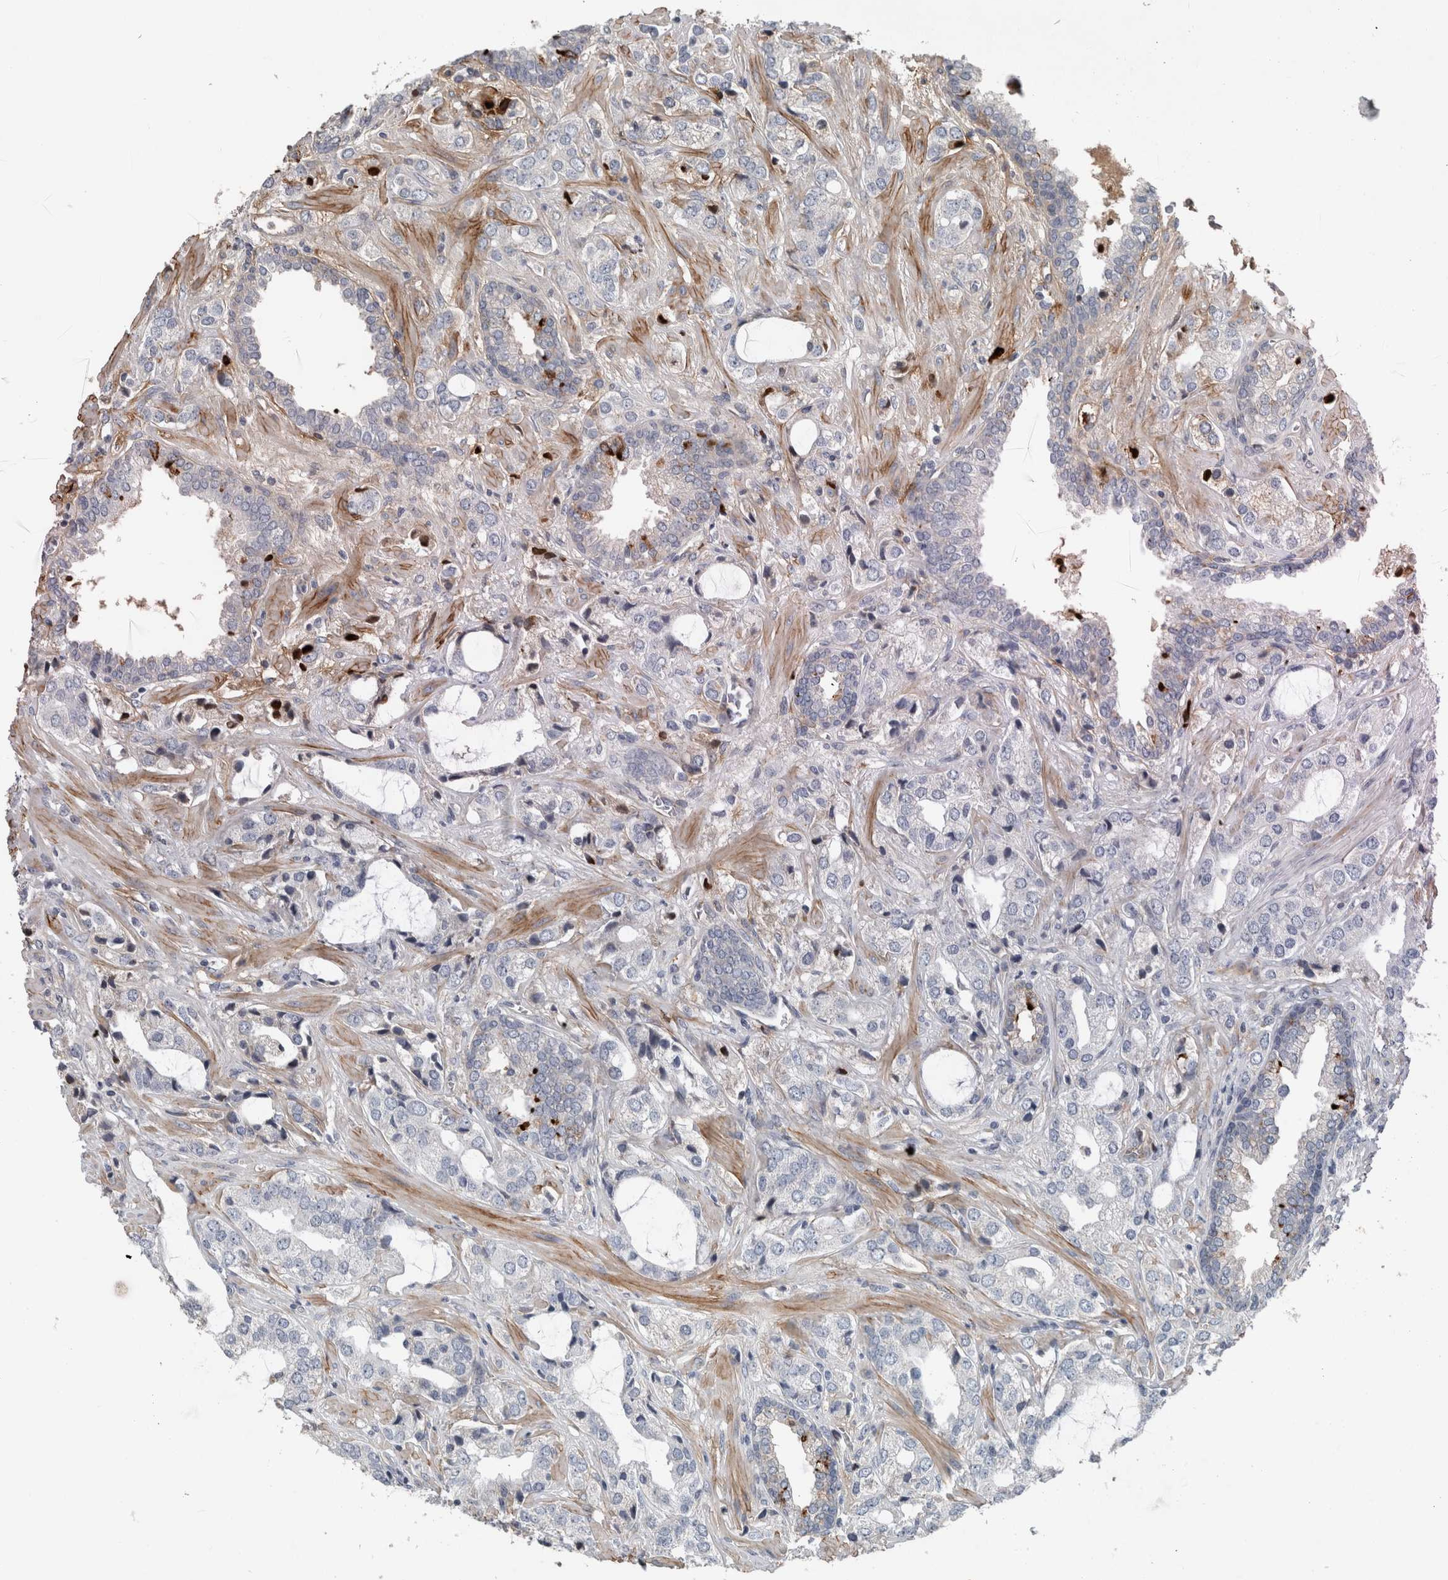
{"staining": {"intensity": "negative", "quantity": "none", "location": "none"}, "tissue": "prostate cancer", "cell_type": "Tumor cells", "image_type": "cancer", "snomed": [{"axis": "morphology", "description": "Adenocarcinoma, High grade"}, {"axis": "topography", "description": "Prostate"}], "caption": "DAB immunohistochemical staining of prostate cancer reveals no significant positivity in tumor cells. (Immunohistochemistry, brightfield microscopy, high magnification).", "gene": "FN1", "patient": {"sex": "male", "age": 66}}